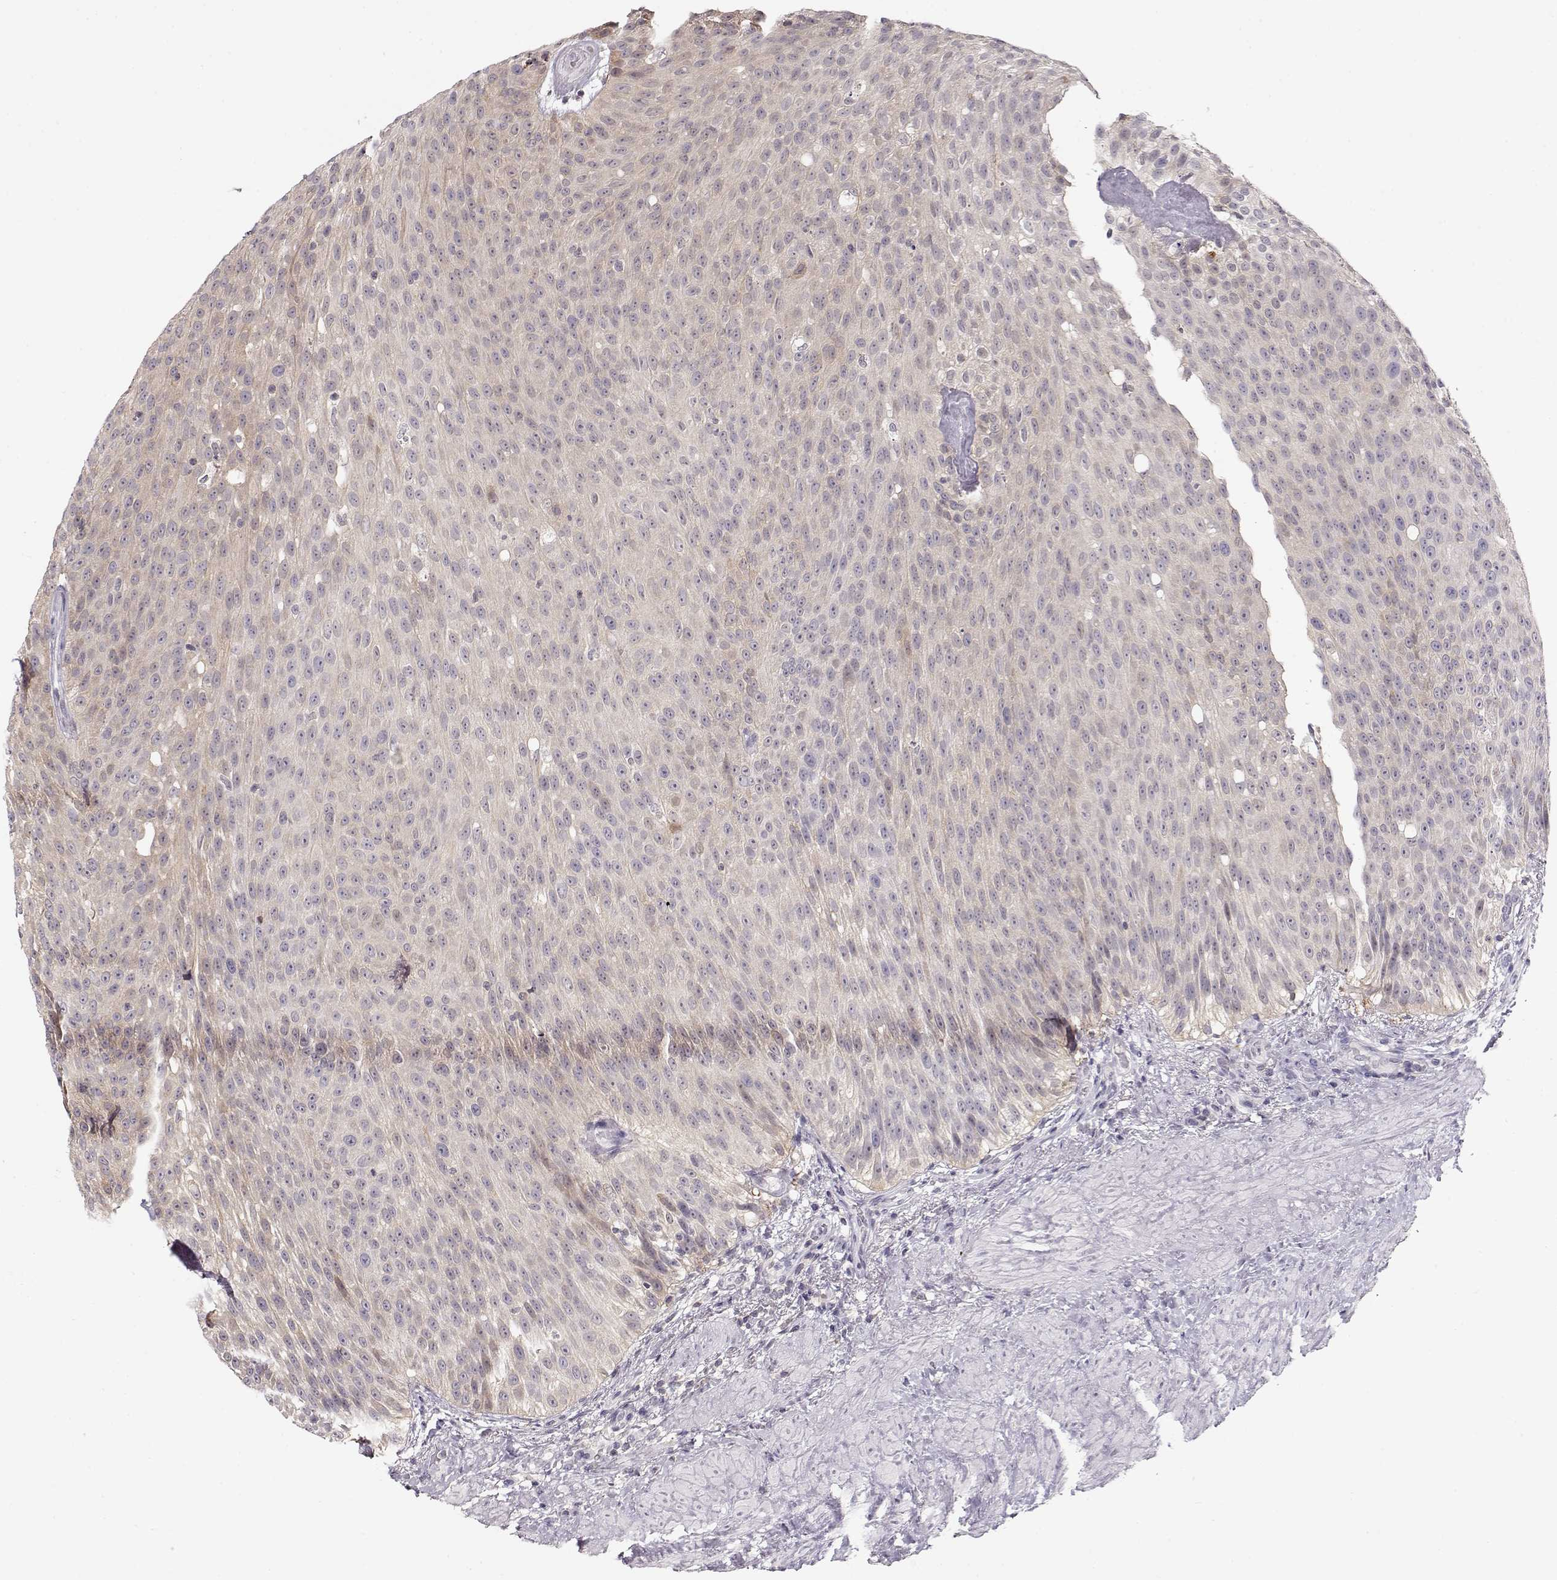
{"staining": {"intensity": "negative", "quantity": "none", "location": "none"}, "tissue": "urothelial cancer", "cell_type": "Tumor cells", "image_type": "cancer", "snomed": [{"axis": "morphology", "description": "Urothelial carcinoma, Low grade"}, {"axis": "topography", "description": "Urinary bladder"}], "caption": "A photomicrograph of urothelial carcinoma (low-grade) stained for a protein reveals no brown staining in tumor cells. The staining is performed using DAB brown chromogen with nuclei counter-stained in using hematoxylin.", "gene": "TEPP", "patient": {"sex": "male", "age": 78}}